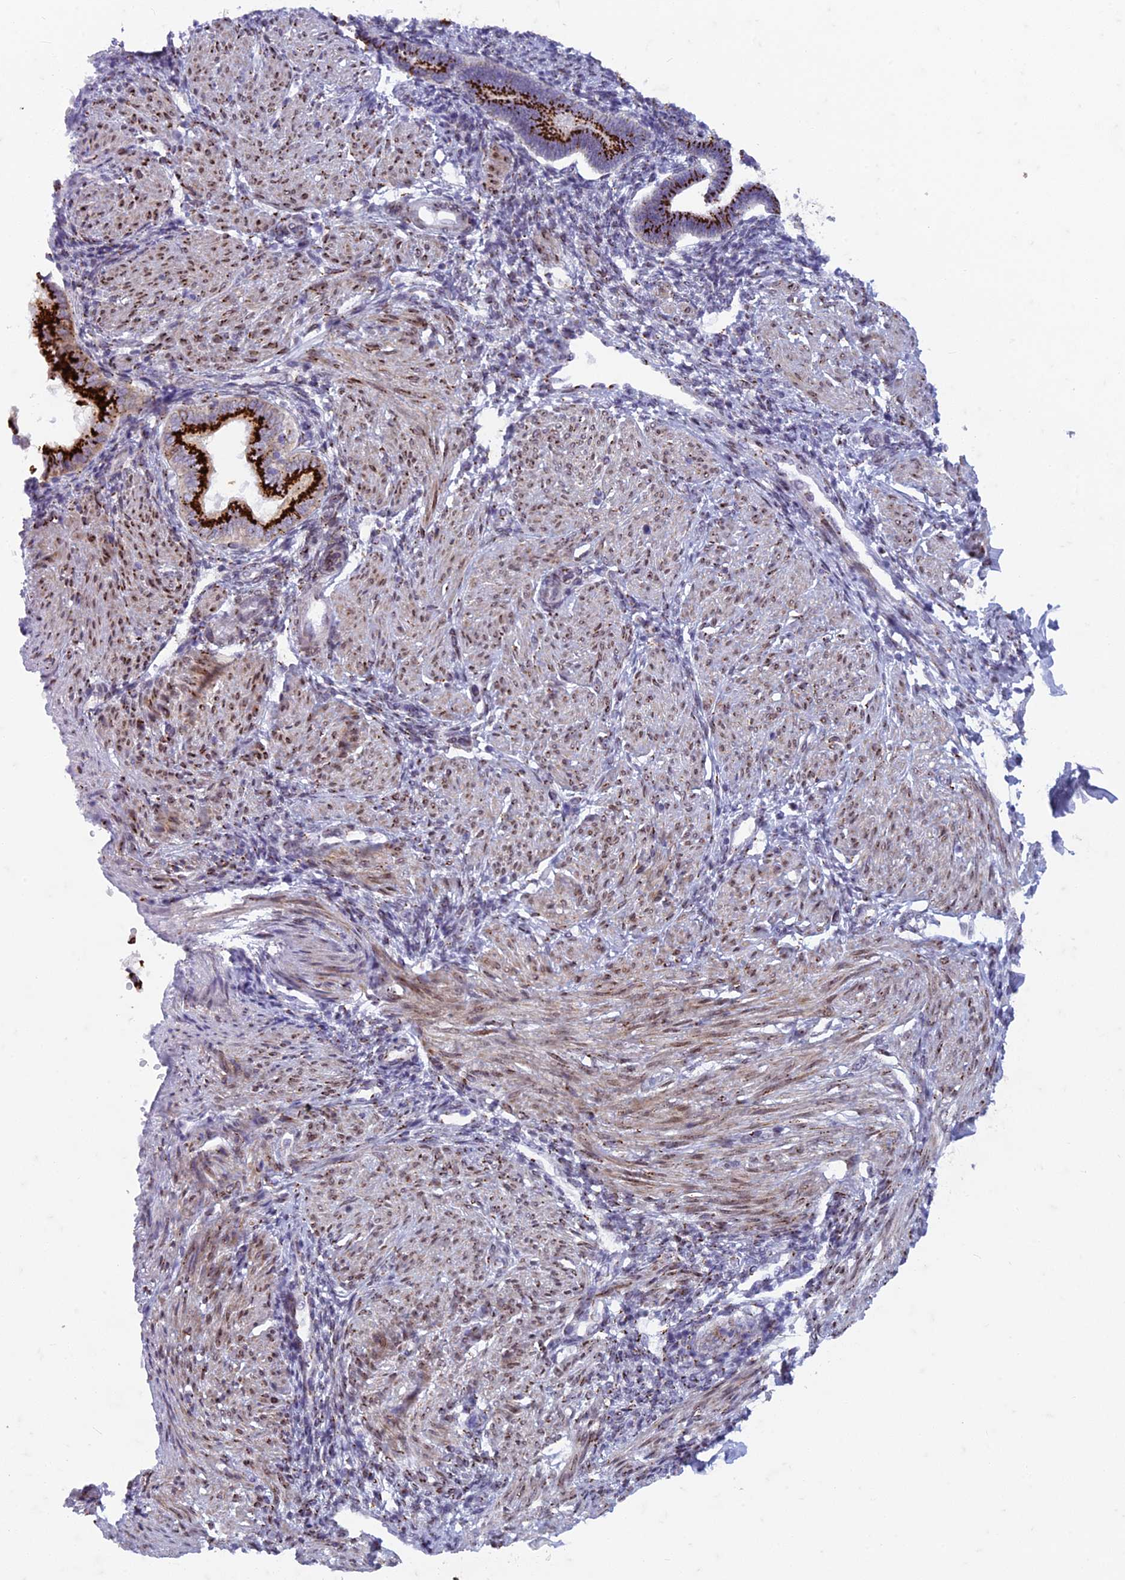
{"staining": {"intensity": "moderate", "quantity": "<25%", "location": "cytoplasmic/membranous"}, "tissue": "endometrium", "cell_type": "Cells in endometrial stroma", "image_type": "normal", "snomed": [{"axis": "morphology", "description": "Normal tissue, NOS"}, {"axis": "topography", "description": "Endometrium"}], "caption": "A high-resolution histopathology image shows immunohistochemistry staining of benign endometrium, which shows moderate cytoplasmic/membranous expression in about <25% of cells in endometrial stroma.", "gene": "FAM3C", "patient": {"sex": "female", "age": 53}}